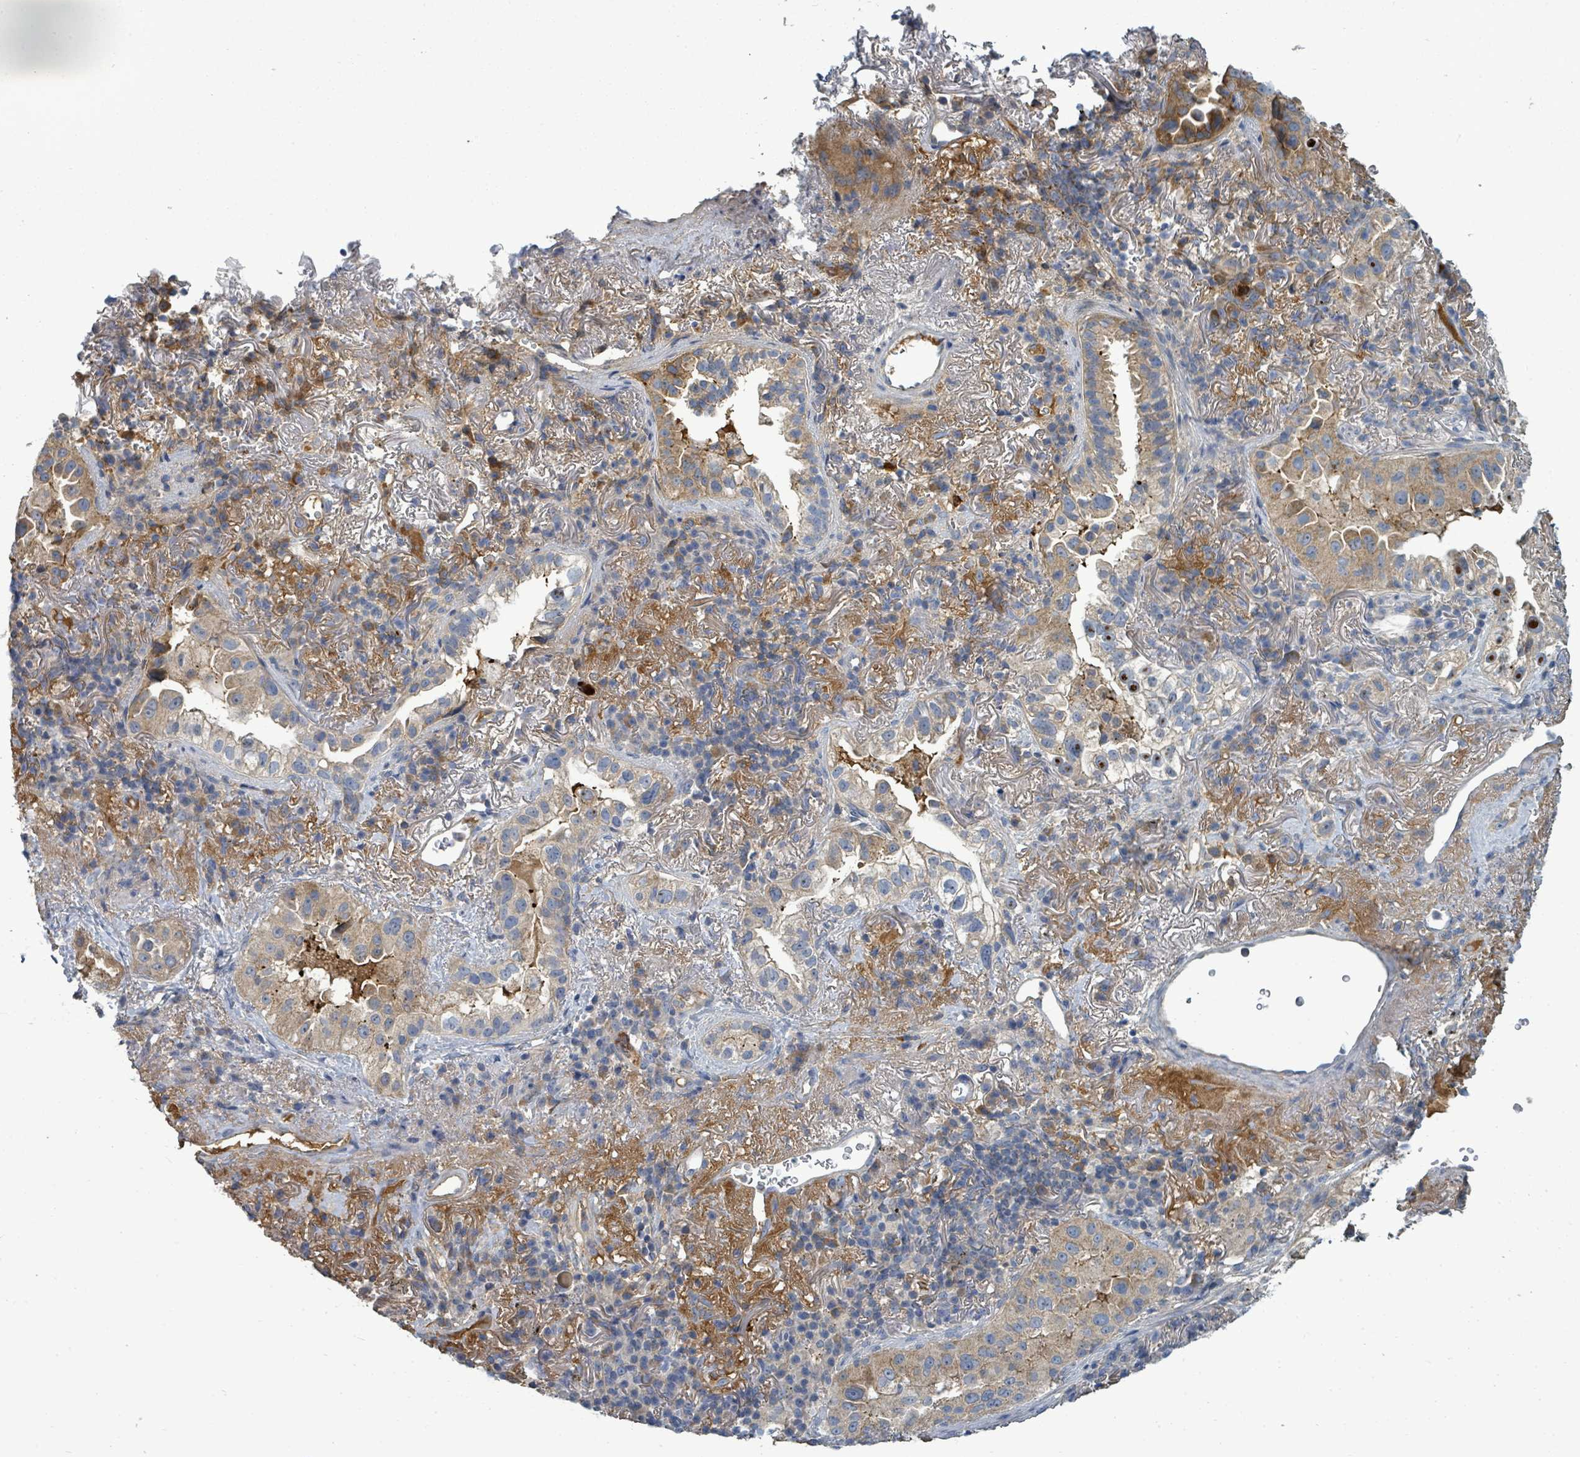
{"staining": {"intensity": "moderate", "quantity": "<25%", "location": "cytoplasmic/membranous"}, "tissue": "lung cancer", "cell_type": "Tumor cells", "image_type": "cancer", "snomed": [{"axis": "morphology", "description": "Adenocarcinoma, NOS"}, {"axis": "topography", "description": "Lung"}], "caption": "DAB (3,3'-diaminobenzidine) immunohistochemical staining of adenocarcinoma (lung) demonstrates moderate cytoplasmic/membranous protein expression in about <25% of tumor cells.", "gene": "SLC25A23", "patient": {"sex": "female", "age": 69}}